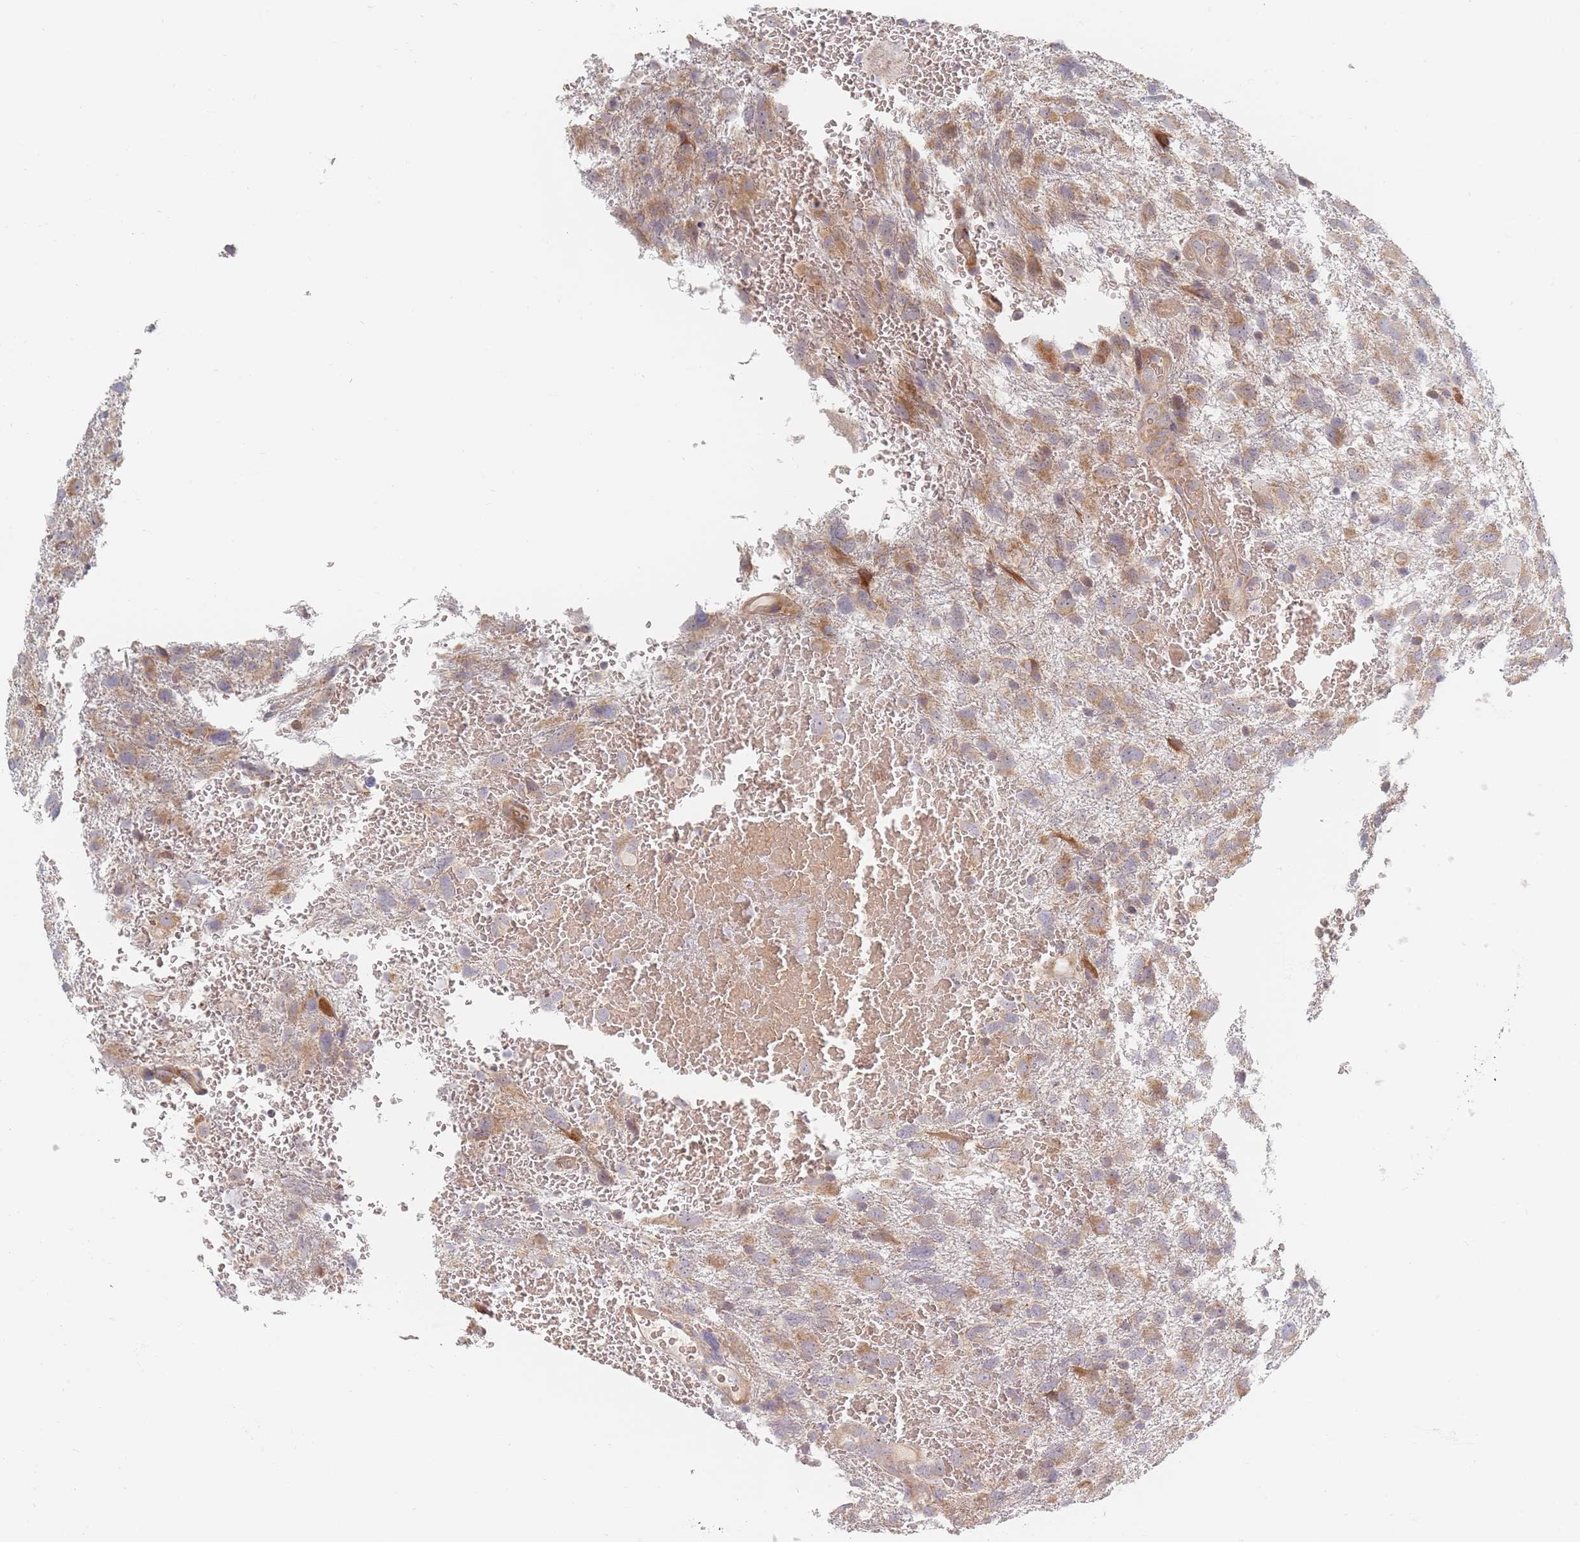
{"staining": {"intensity": "moderate", "quantity": ">75%", "location": "cytoplasmic/membranous"}, "tissue": "glioma", "cell_type": "Tumor cells", "image_type": "cancer", "snomed": [{"axis": "morphology", "description": "Glioma, malignant, High grade"}, {"axis": "topography", "description": "Brain"}], "caption": "The histopathology image demonstrates staining of malignant high-grade glioma, revealing moderate cytoplasmic/membranous protein expression (brown color) within tumor cells.", "gene": "ZKSCAN7", "patient": {"sex": "male", "age": 61}}